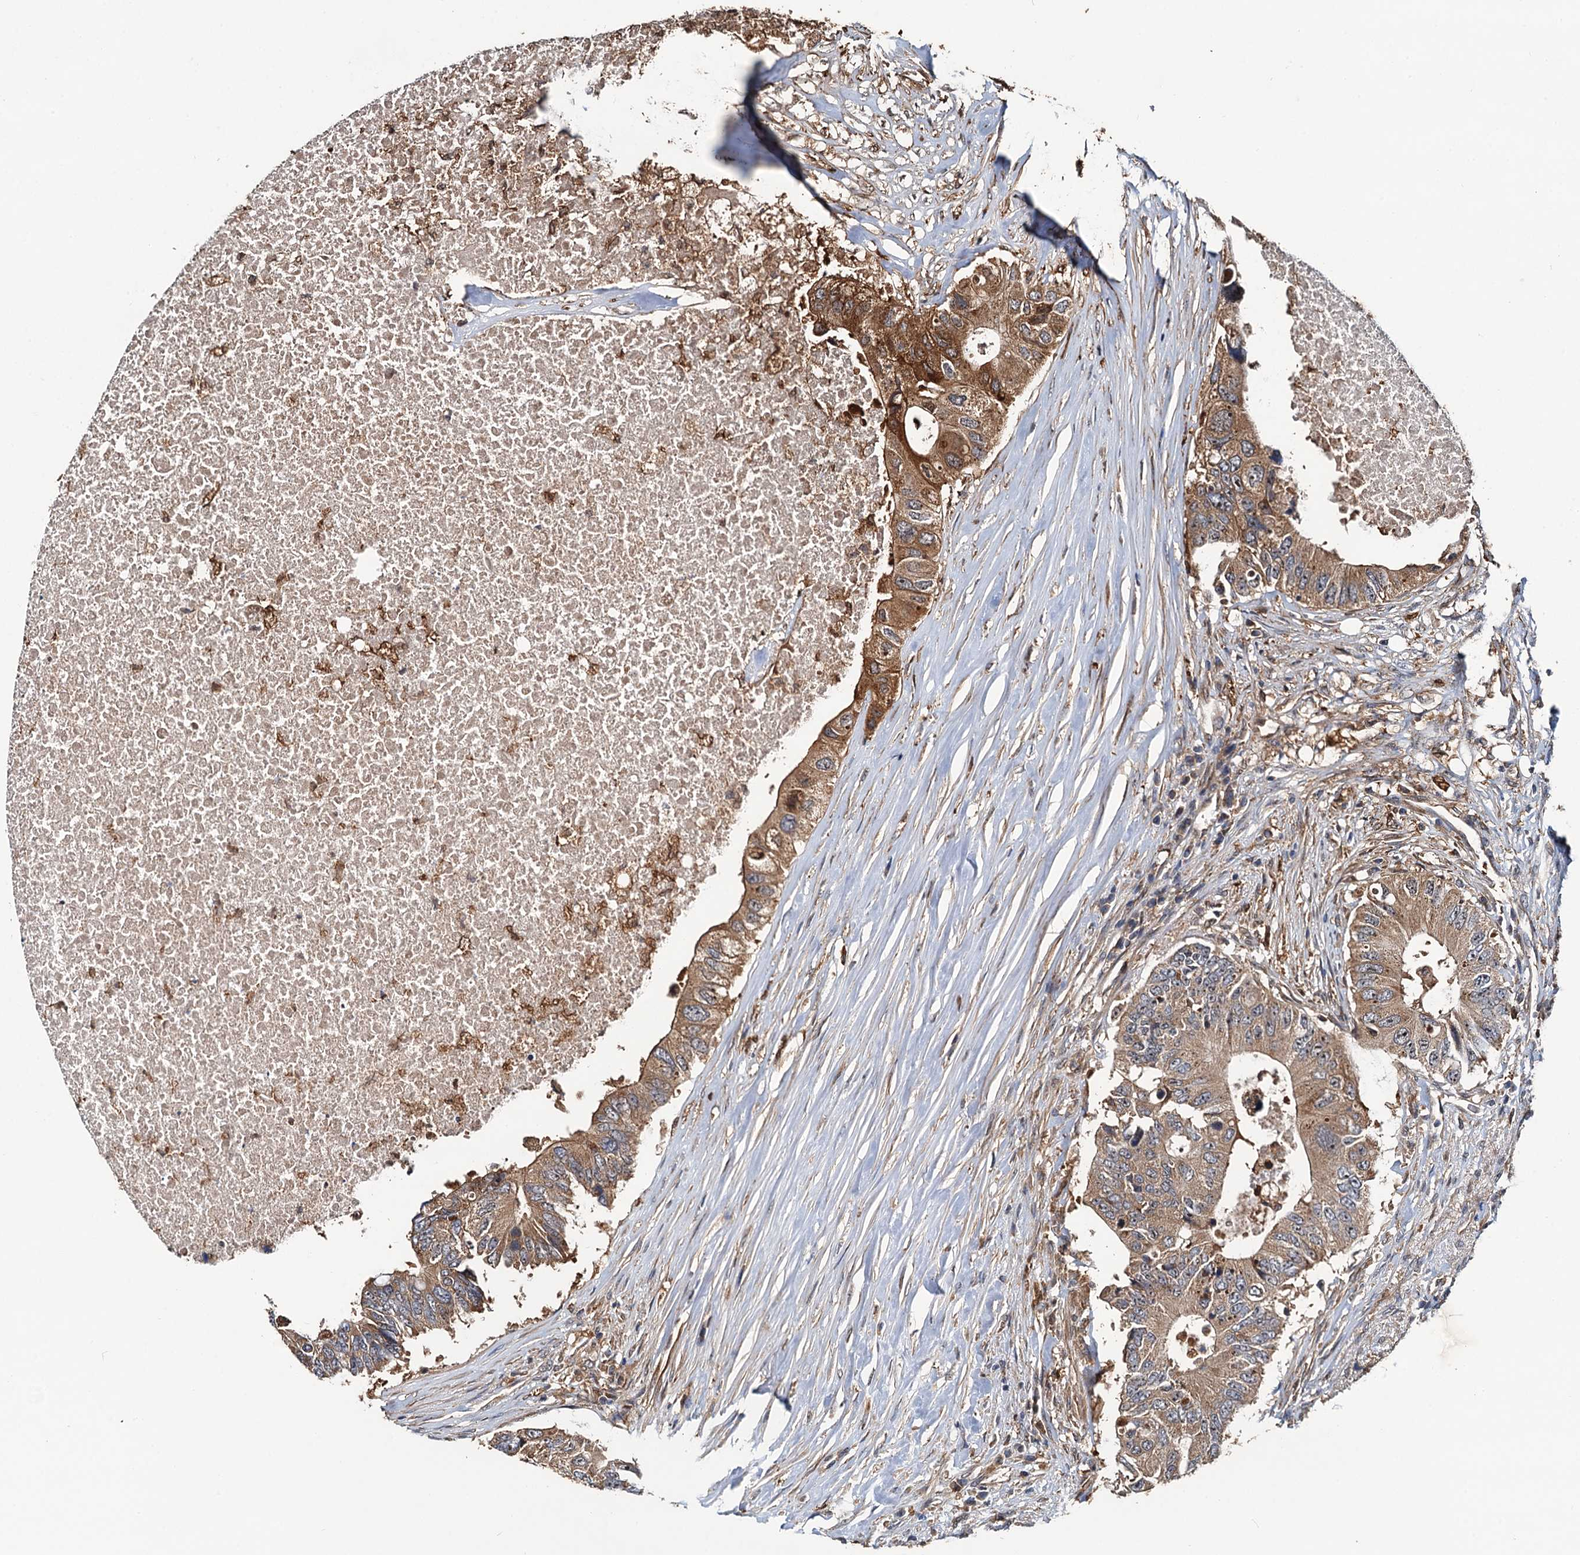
{"staining": {"intensity": "moderate", "quantity": ">75%", "location": "cytoplasmic/membranous"}, "tissue": "colorectal cancer", "cell_type": "Tumor cells", "image_type": "cancer", "snomed": [{"axis": "morphology", "description": "Adenocarcinoma, NOS"}, {"axis": "topography", "description": "Colon"}], "caption": "Human colorectal cancer (adenocarcinoma) stained with a protein marker shows moderate staining in tumor cells.", "gene": "USP6NL", "patient": {"sex": "male", "age": 71}}